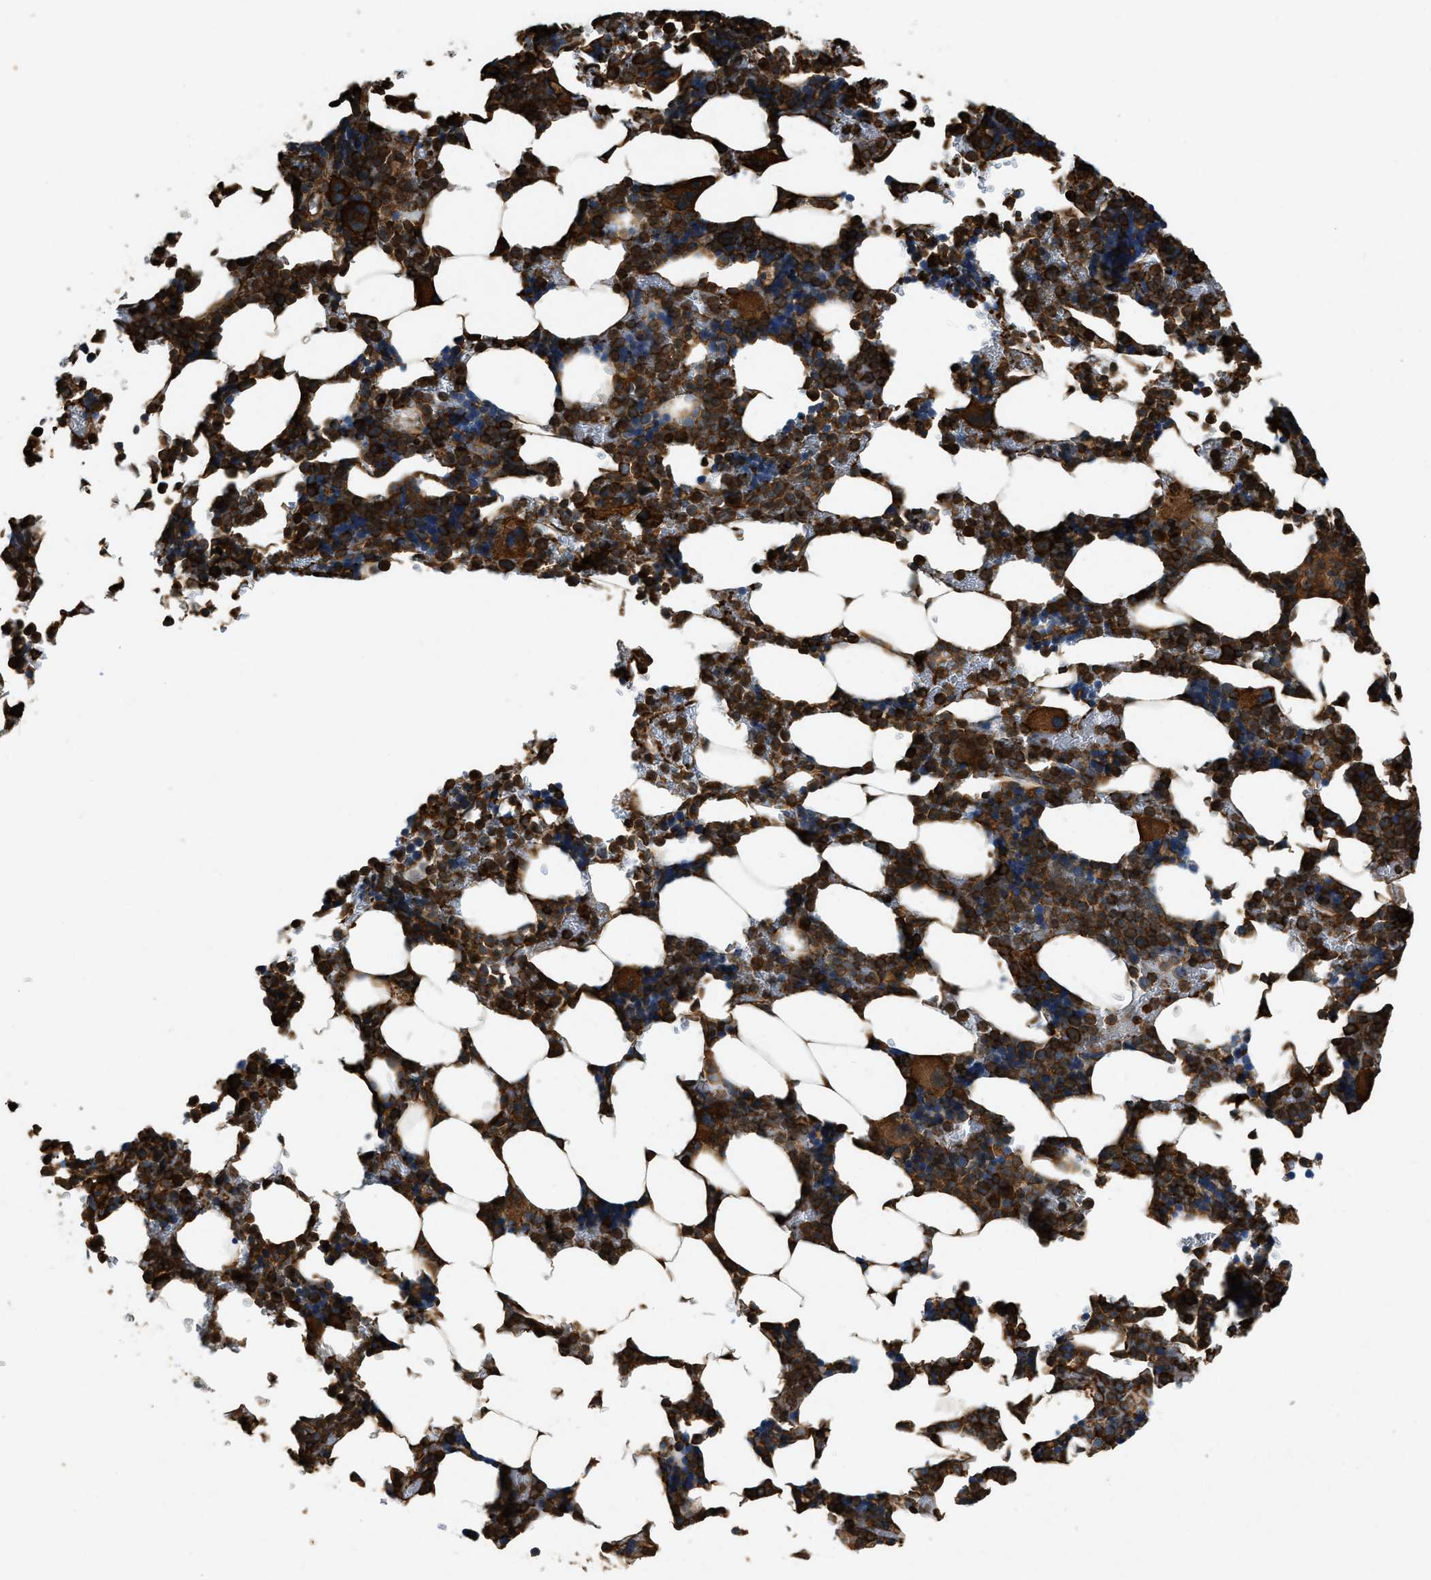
{"staining": {"intensity": "strong", "quantity": ">75%", "location": "cytoplasmic/membranous"}, "tissue": "bone marrow", "cell_type": "Hematopoietic cells", "image_type": "normal", "snomed": [{"axis": "morphology", "description": "Normal tissue, NOS"}, {"axis": "topography", "description": "Bone marrow"}], "caption": "A high amount of strong cytoplasmic/membranous expression is seen in approximately >75% of hematopoietic cells in unremarkable bone marrow.", "gene": "YARS1", "patient": {"sex": "female", "age": 81}}